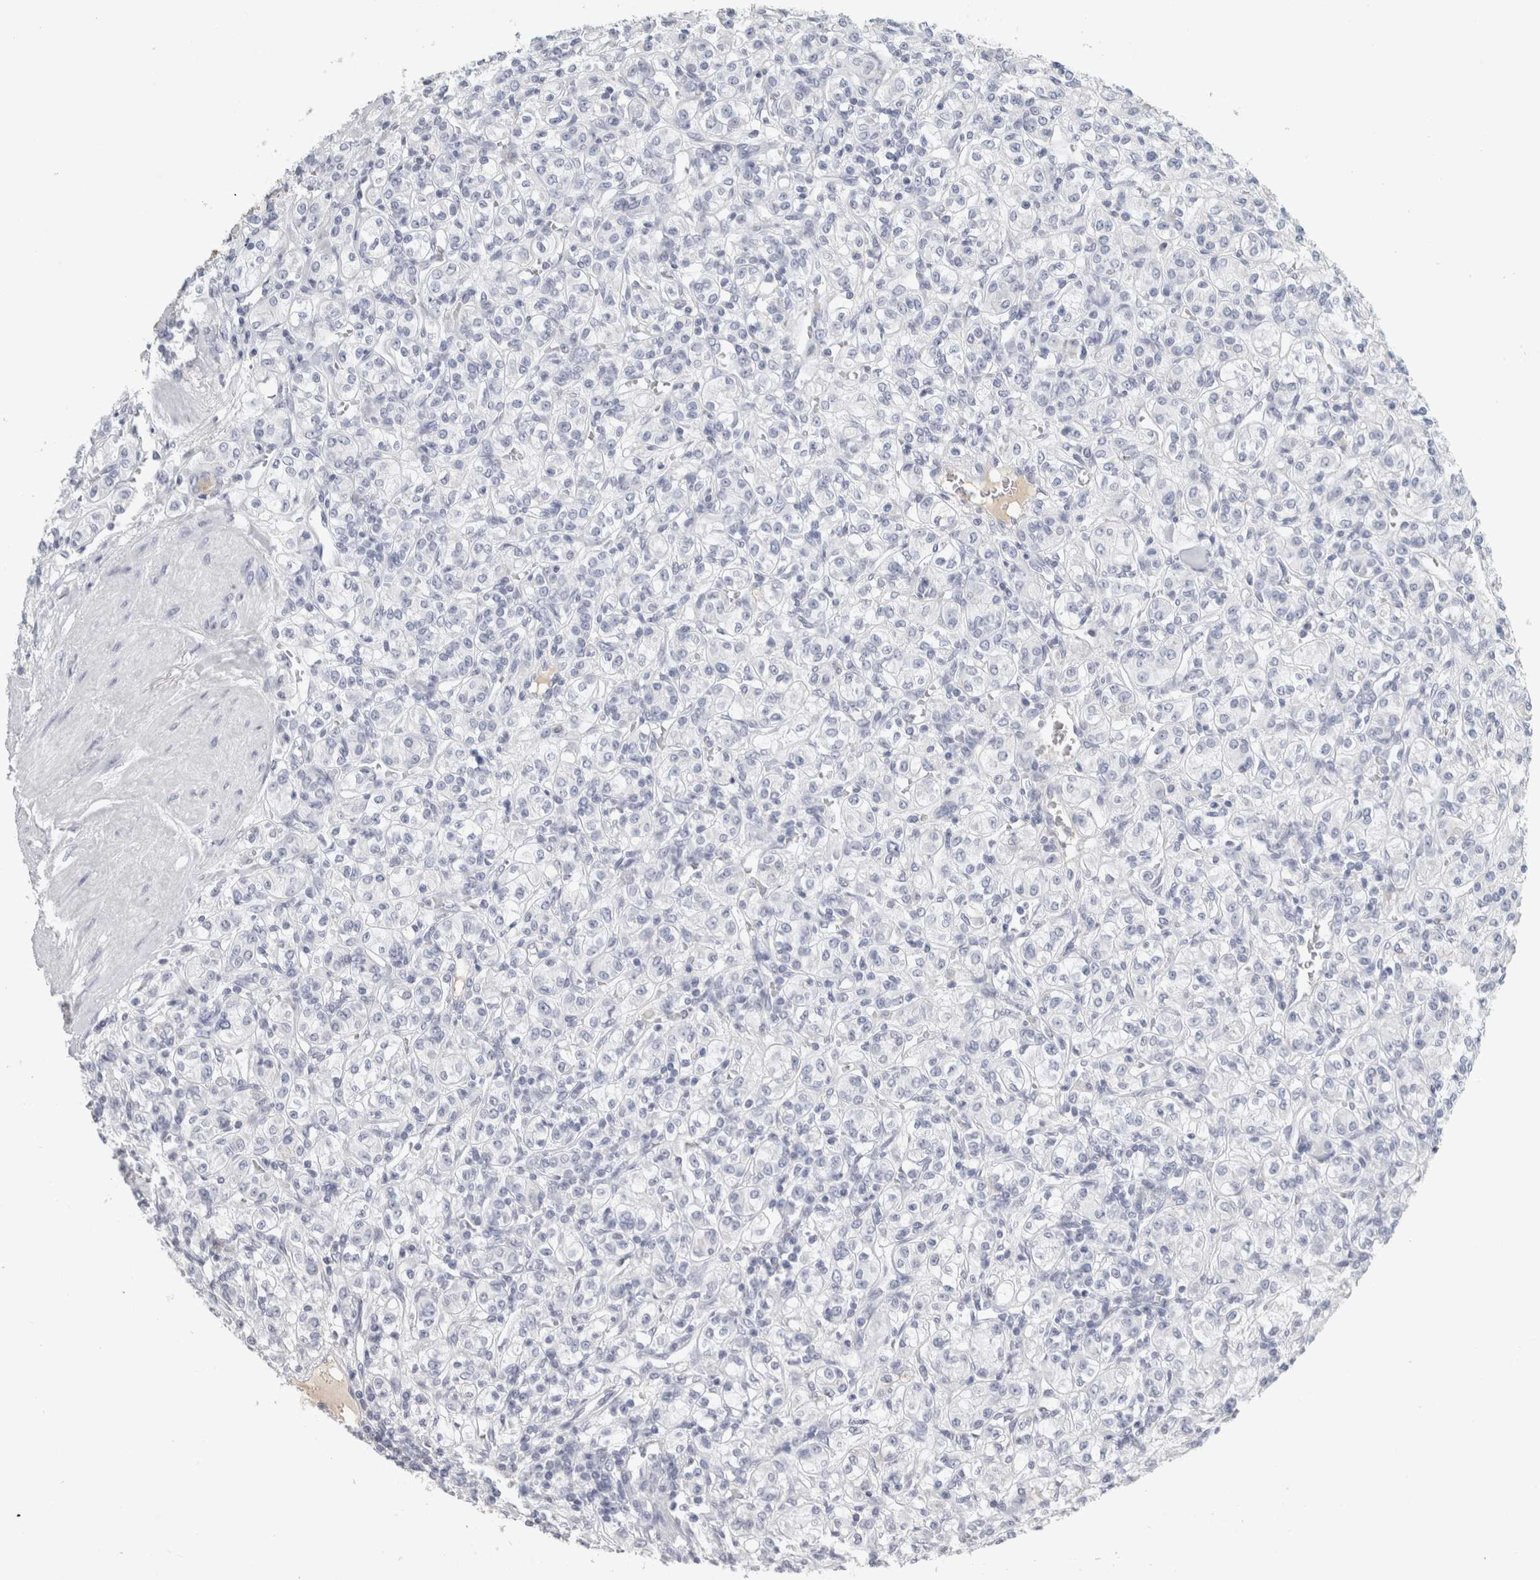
{"staining": {"intensity": "negative", "quantity": "none", "location": "none"}, "tissue": "renal cancer", "cell_type": "Tumor cells", "image_type": "cancer", "snomed": [{"axis": "morphology", "description": "Adenocarcinoma, NOS"}, {"axis": "topography", "description": "Kidney"}], "caption": "The histopathology image displays no staining of tumor cells in adenocarcinoma (renal). (DAB (3,3'-diaminobenzidine) IHC visualized using brightfield microscopy, high magnification).", "gene": "TSPAN8", "patient": {"sex": "male", "age": 77}}